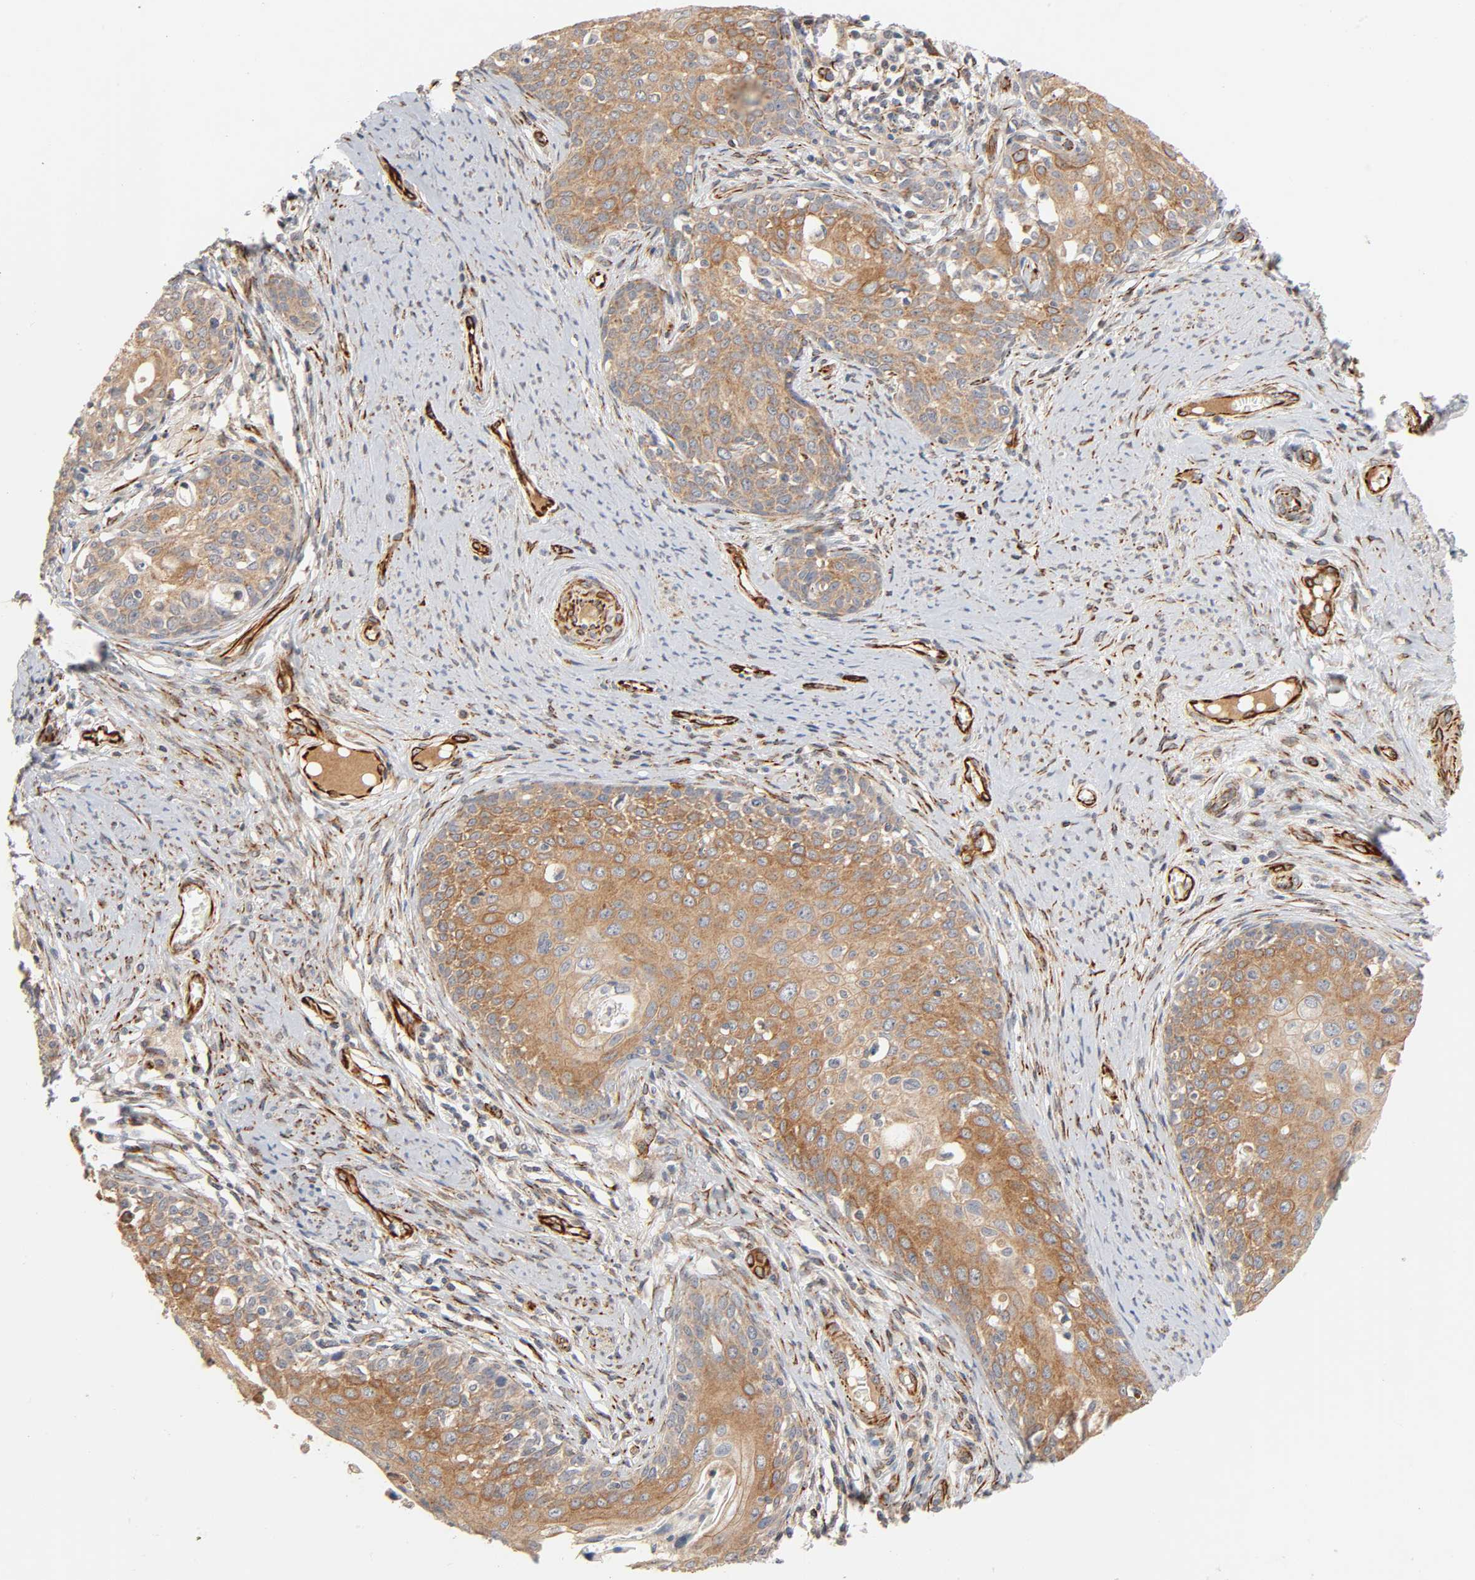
{"staining": {"intensity": "moderate", "quantity": ">75%", "location": "cytoplasmic/membranous"}, "tissue": "cervical cancer", "cell_type": "Tumor cells", "image_type": "cancer", "snomed": [{"axis": "morphology", "description": "Squamous cell carcinoma, NOS"}, {"axis": "morphology", "description": "Adenocarcinoma, NOS"}, {"axis": "topography", "description": "Cervix"}], "caption": "Tumor cells reveal moderate cytoplasmic/membranous expression in approximately >75% of cells in squamous cell carcinoma (cervical).", "gene": "REEP6", "patient": {"sex": "female", "age": 52}}